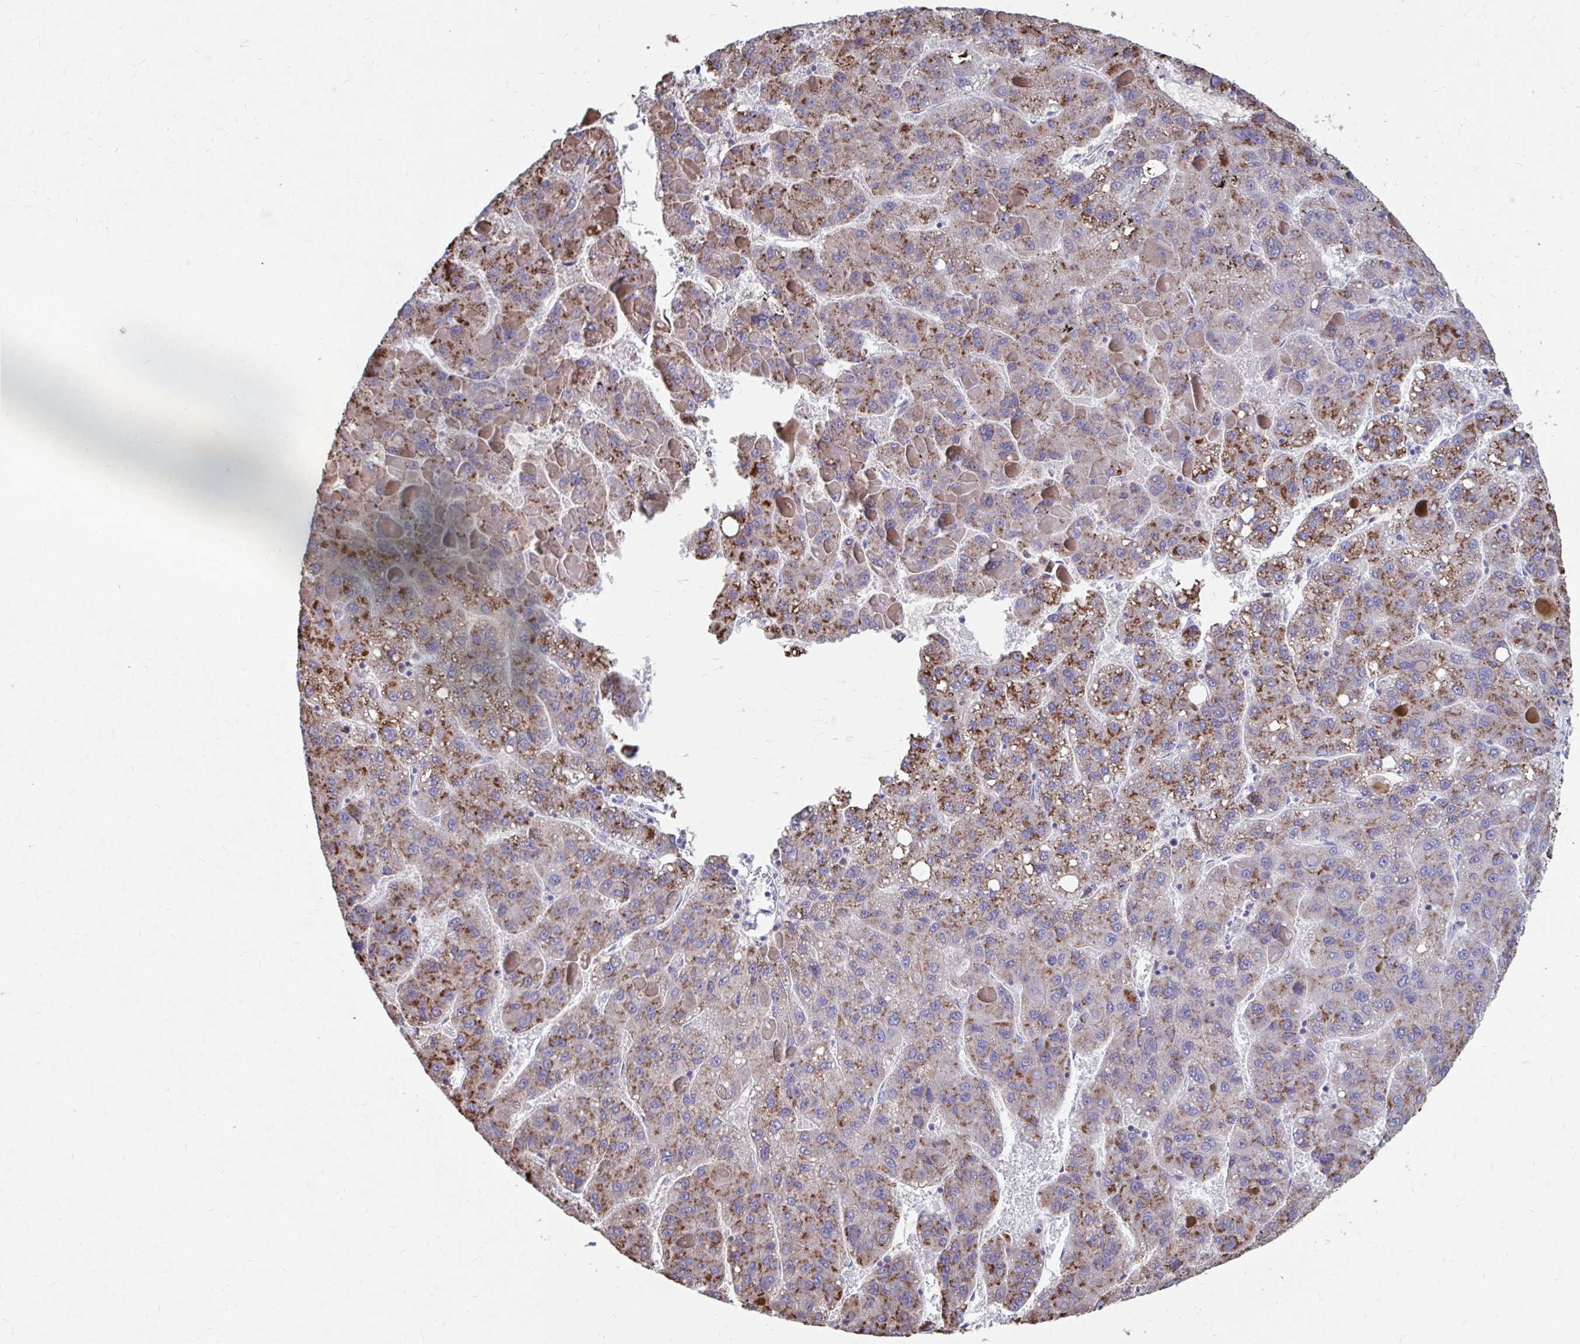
{"staining": {"intensity": "moderate", "quantity": ">75%", "location": "cytoplasmic/membranous"}, "tissue": "liver cancer", "cell_type": "Tumor cells", "image_type": "cancer", "snomed": [{"axis": "morphology", "description": "Carcinoma, Hepatocellular, NOS"}, {"axis": "topography", "description": "Liver"}], "caption": "Immunohistochemical staining of liver cancer demonstrates medium levels of moderate cytoplasmic/membranous positivity in approximately >75% of tumor cells.", "gene": "FKBP2", "patient": {"sex": "female", "age": 82}}